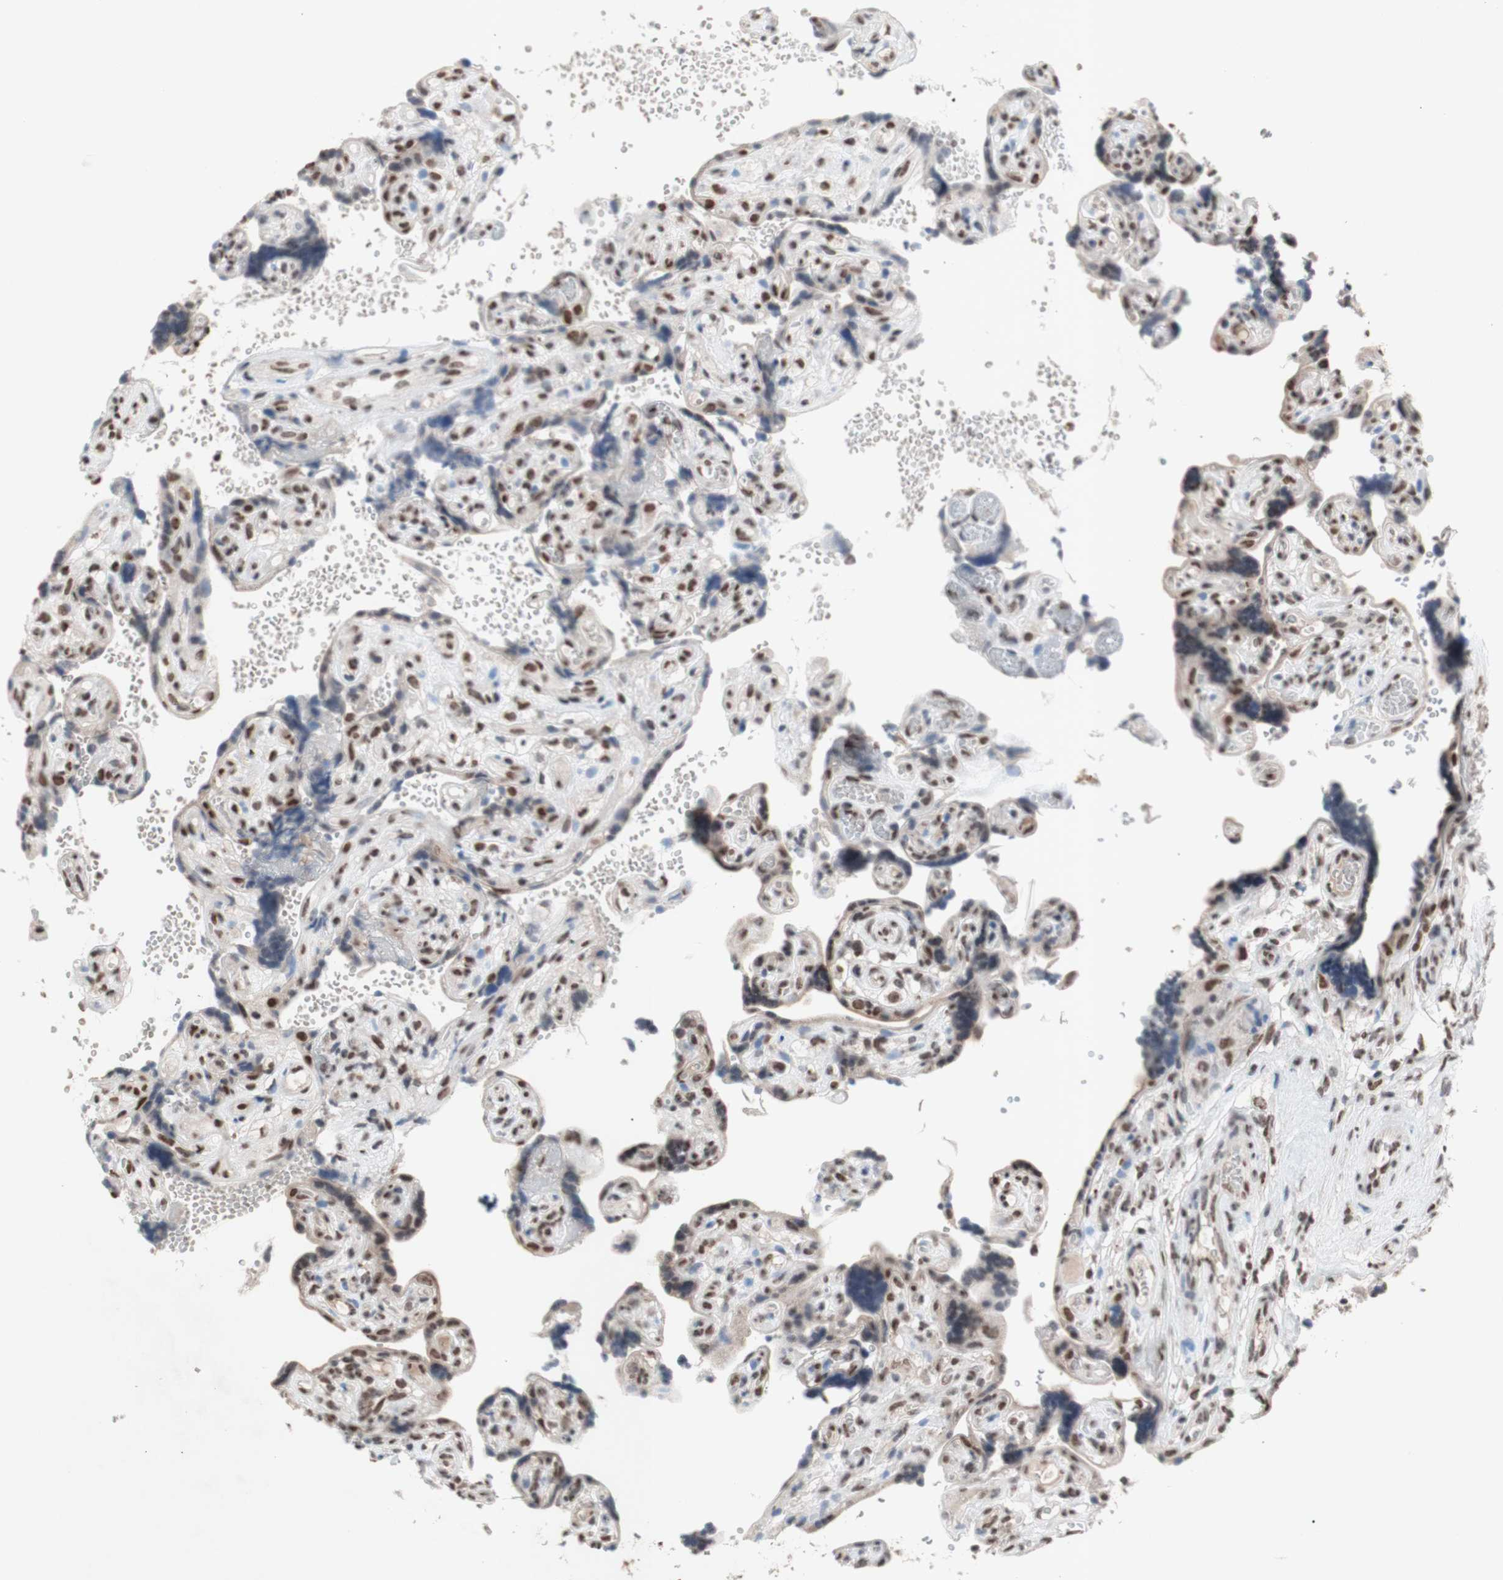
{"staining": {"intensity": "moderate", "quantity": ">75%", "location": "nuclear"}, "tissue": "placenta", "cell_type": "Trophoblastic cells", "image_type": "normal", "snomed": [{"axis": "morphology", "description": "Normal tissue, NOS"}, {"axis": "topography", "description": "Placenta"}], "caption": "Brown immunohistochemical staining in normal placenta shows moderate nuclear staining in about >75% of trophoblastic cells.", "gene": "SFPQ", "patient": {"sex": "female", "age": 30}}